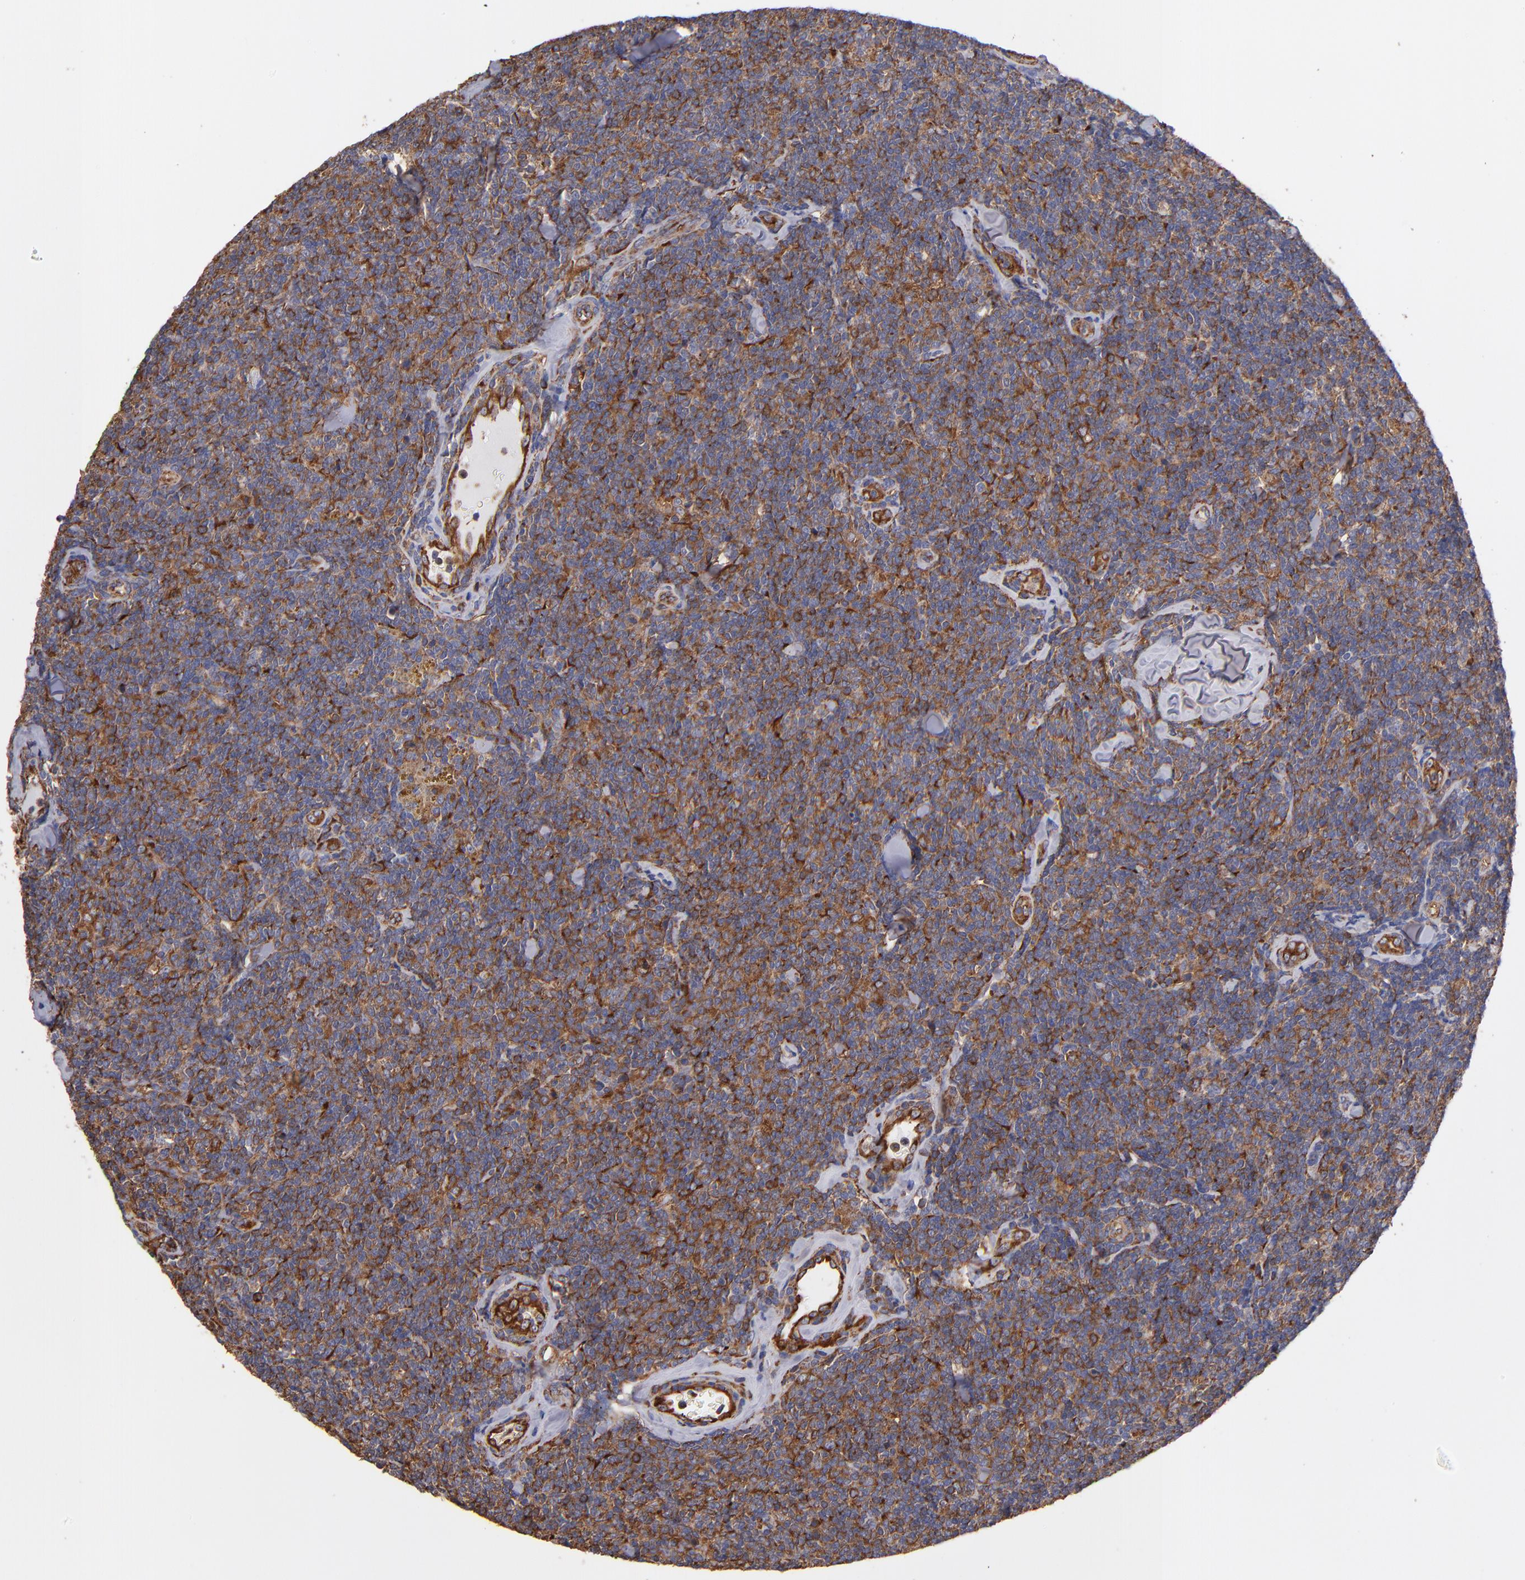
{"staining": {"intensity": "moderate", "quantity": "25%-75%", "location": "cytoplasmic/membranous"}, "tissue": "lymphoma", "cell_type": "Tumor cells", "image_type": "cancer", "snomed": [{"axis": "morphology", "description": "Malignant lymphoma, non-Hodgkin's type, Low grade"}, {"axis": "topography", "description": "Lymph node"}], "caption": "Brown immunohistochemical staining in malignant lymphoma, non-Hodgkin's type (low-grade) exhibits moderate cytoplasmic/membranous expression in approximately 25%-75% of tumor cells.", "gene": "MVP", "patient": {"sex": "female", "age": 56}}